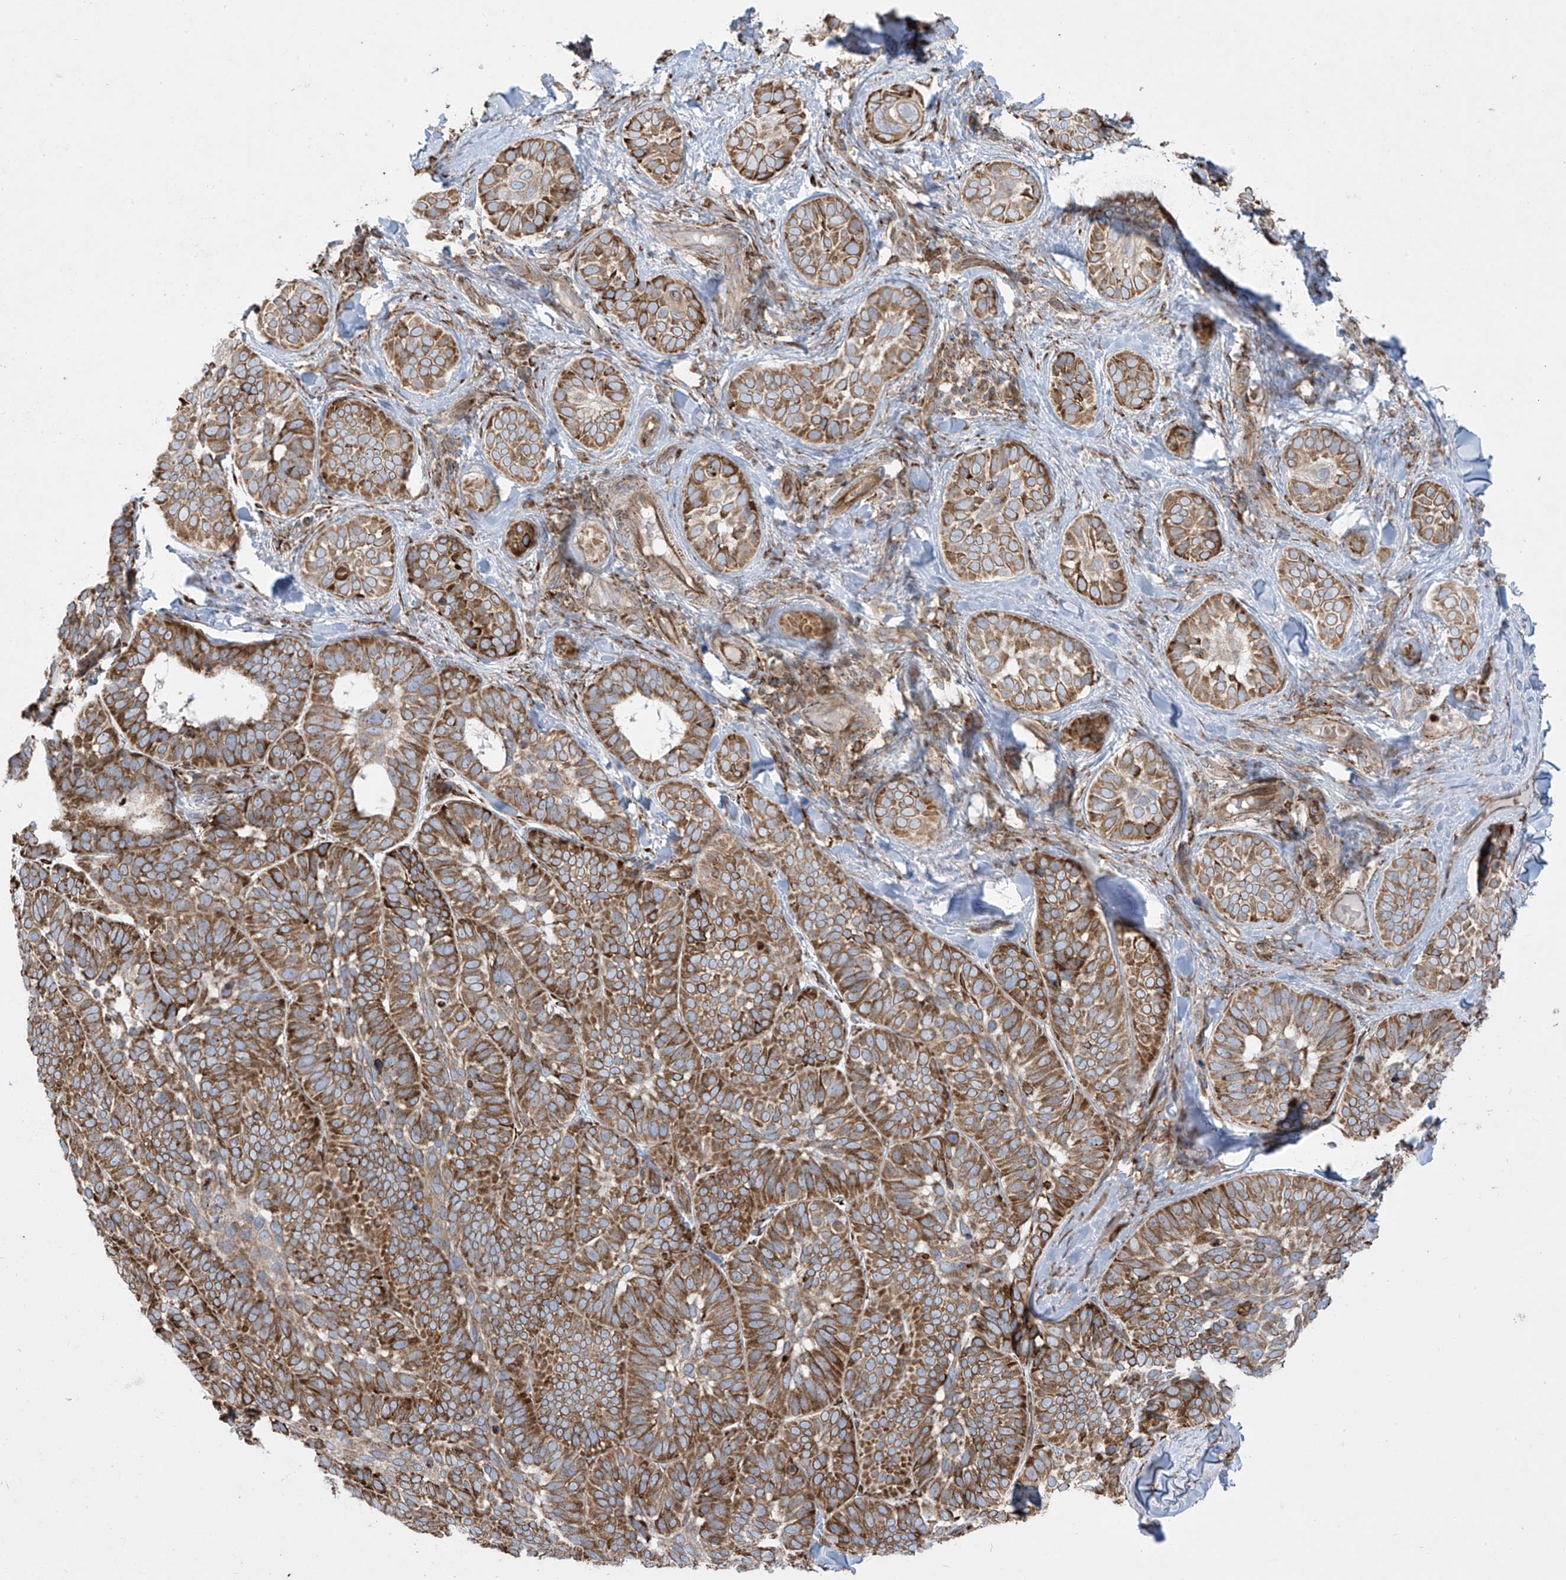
{"staining": {"intensity": "moderate", "quantity": ">75%", "location": "cytoplasmic/membranous"}, "tissue": "skin cancer", "cell_type": "Tumor cells", "image_type": "cancer", "snomed": [{"axis": "morphology", "description": "Basal cell carcinoma"}, {"axis": "topography", "description": "Skin"}], "caption": "Protein expression analysis of basal cell carcinoma (skin) exhibits moderate cytoplasmic/membranous staining in approximately >75% of tumor cells. Using DAB (brown) and hematoxylin (blue) stains, captured at high magnification using brightfield microscopy.", "gene": "MX1", "patient": {"sex": "male", "age": 62}}